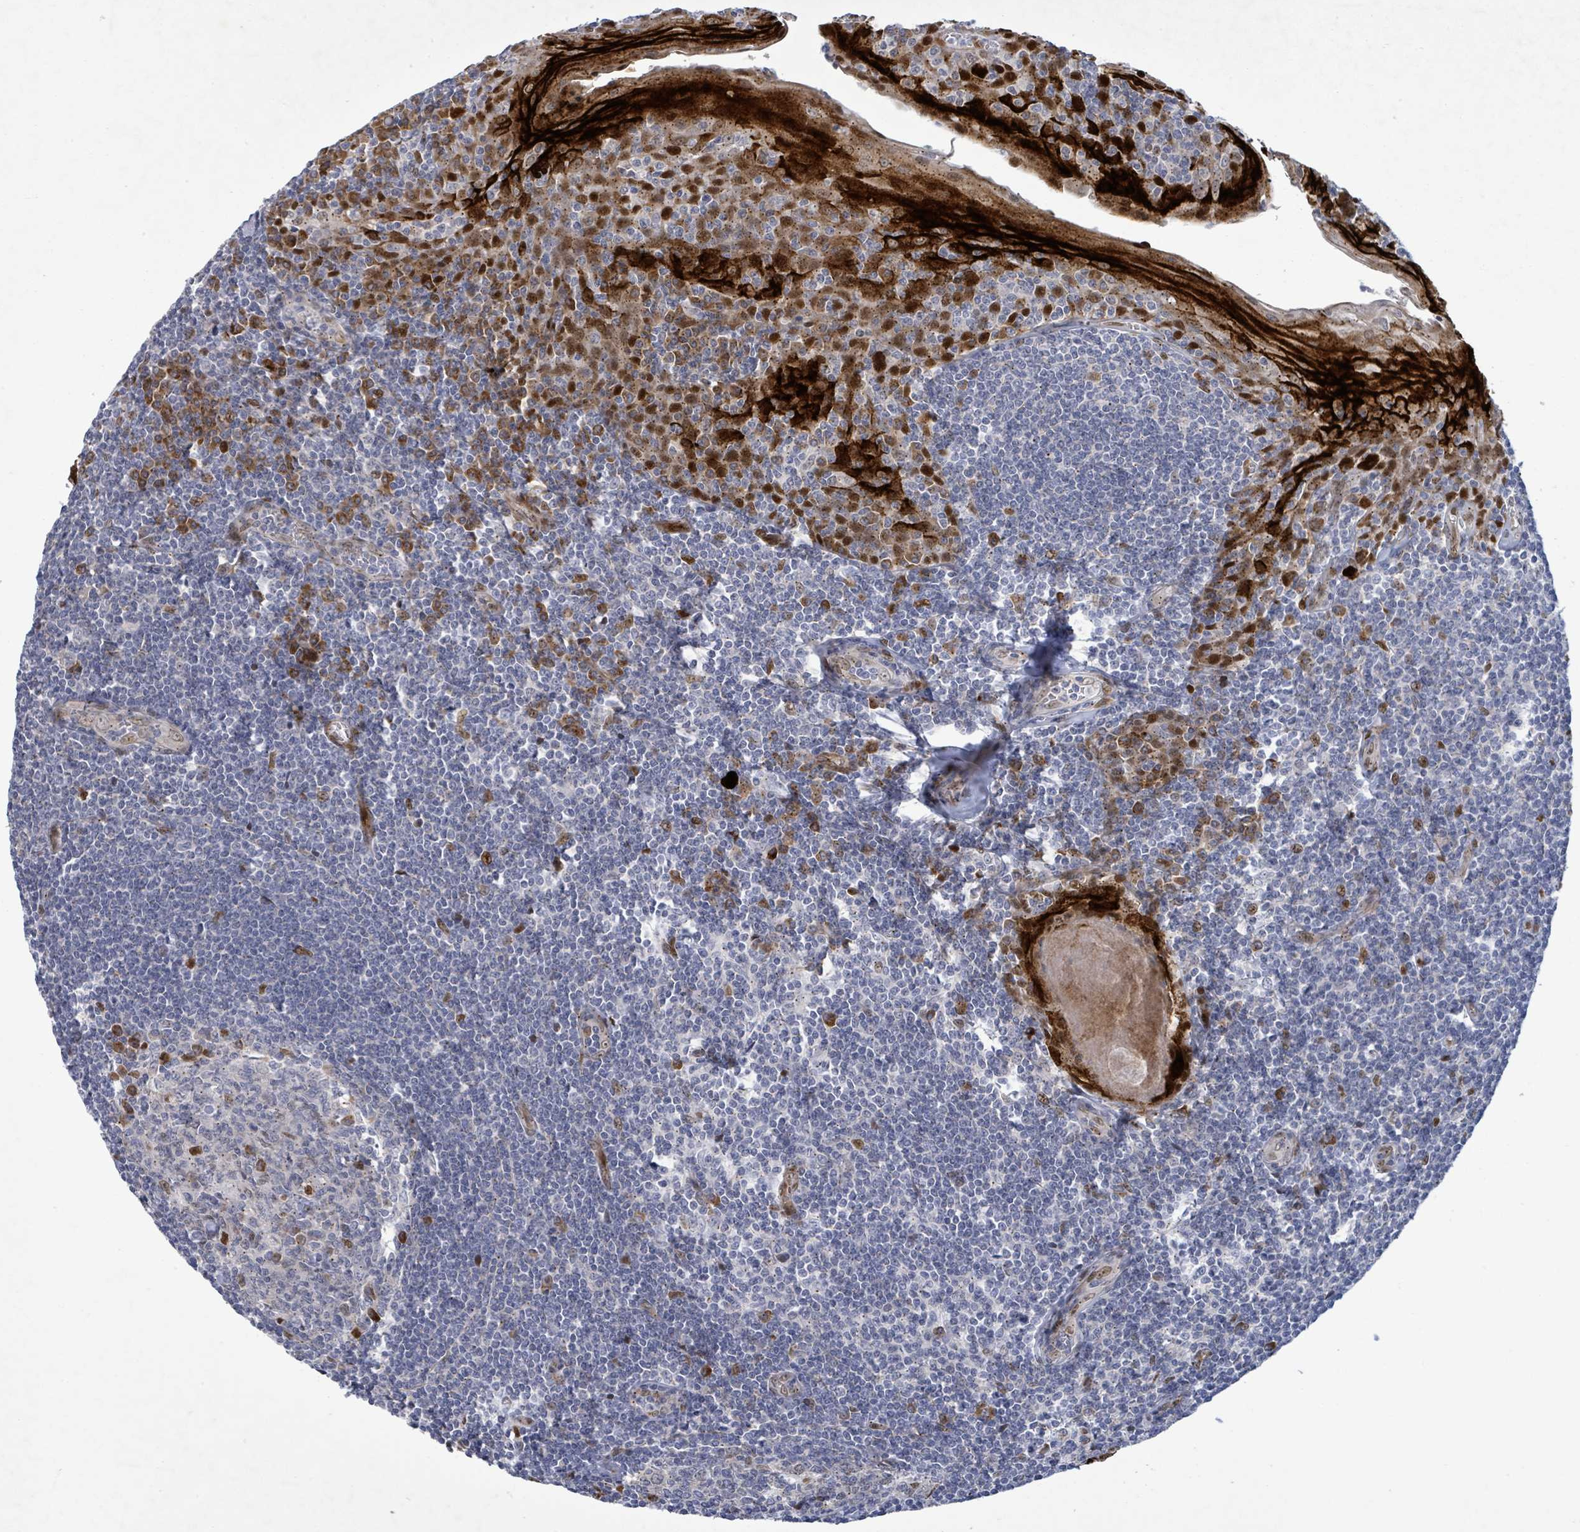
{"staining": {"intensity": "moderate", "quantity": "<25%", "location": "nuclear"}, "tissue": "tonsil", "cell_type": "Germinal center cells", "image_type": "normal", "snomed": [{"axis": "morphology", "description": "Normal tissue, NOS"}, {"axis": "topography", "description": "Tonsil"}], "caption": "Immunohistochemistry (IHC) image of benign tonsil: human tonsil stained using immunohistochemistry demonstrates low levels of moderate protein expression localized specifically in the nuclear of germinal center cells, appearing as a nuclear brown color.", "gene": "TUSC1", "patient": {"sex": "male", "age": 27}}